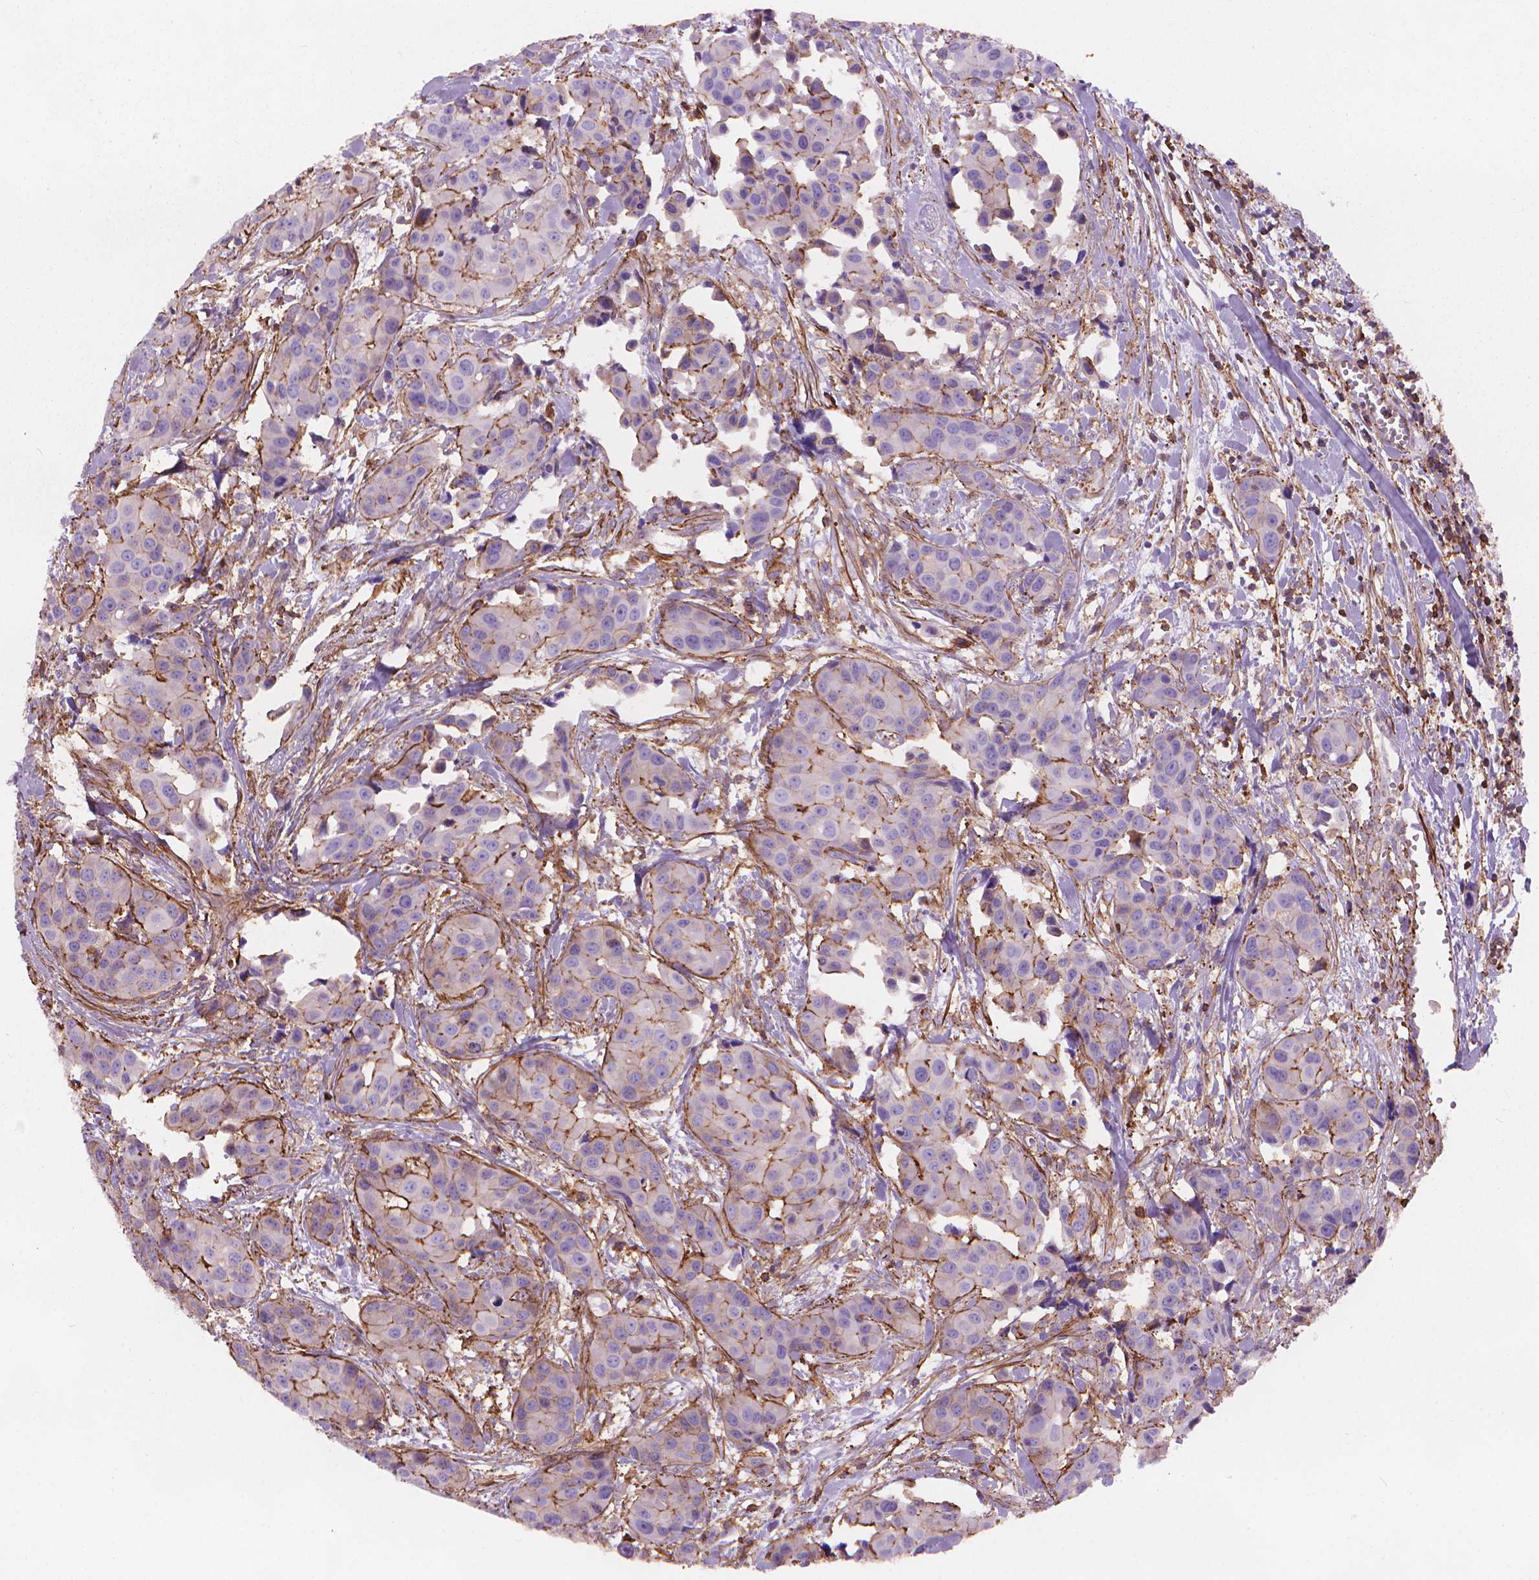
{"staining": {"intensity": "moderate", "quantity": "<25%", "location": "cytoplasmic/membranous"}, "tissue": "head and neck cancer", "cell_type": "Tumor cells", "image_type": "cancer", "snomed": [{"axis": "morphology", "description": "Adenocarcinoma, NOS"}, {"axis": "topography", "description": "Head-Neck"}], "caption": "Protein expression analysis of human head and neck cancer (adenocarcinoma) reveals moderate cytoplasmic/membranous expression in about <25% of tumor cells. Ihc stains the protein in brown and the nuclei are stained blue.", "gene": "PATJ", "patient": {"sex": "male", "age": 76}}